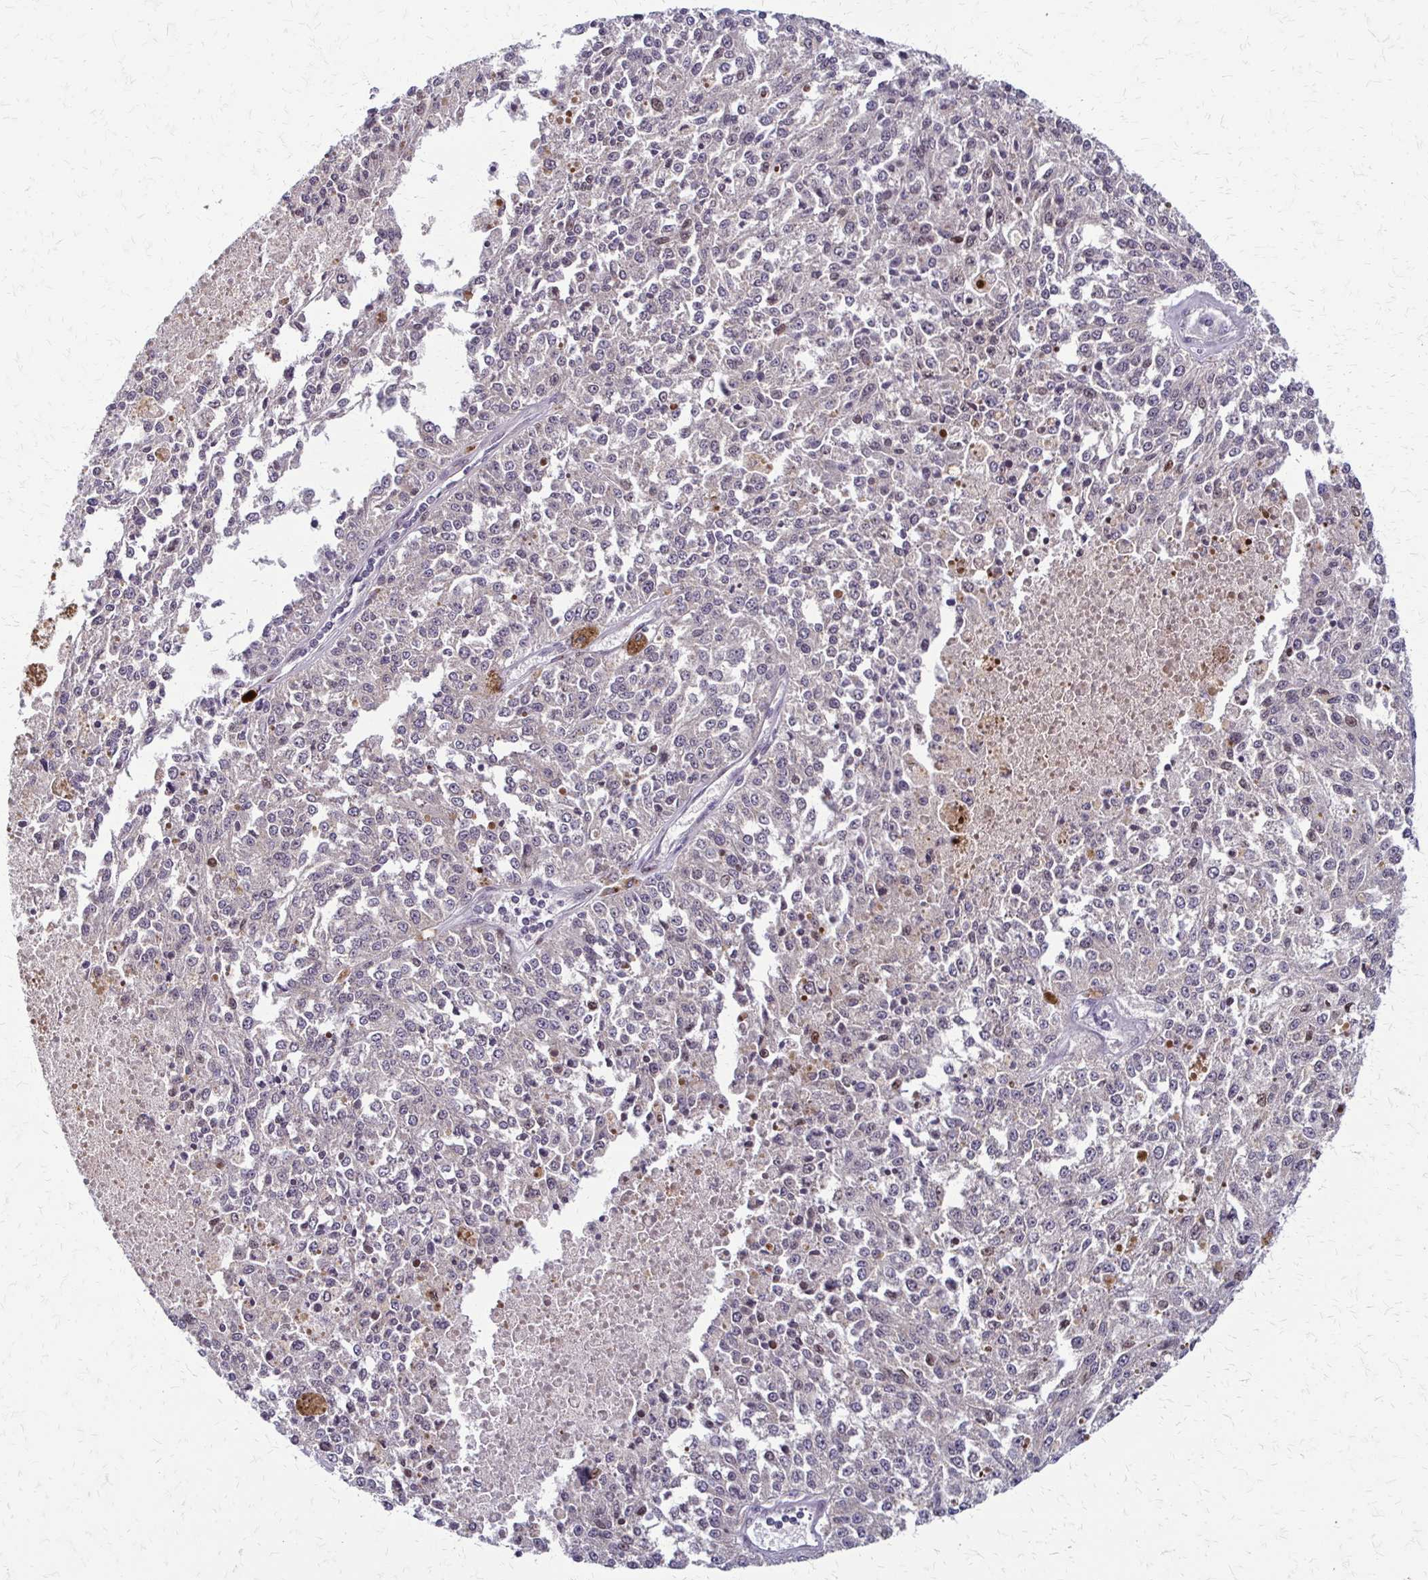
{"staining": {"intensity": "negative", "quantity": "none", "location": "none"}, "tissue": "melanoma", "cell_type": "Tumor cells", "image_type": "cancer", "snomed": [{"axis": "morphology", "description": "Malignant melanoma, Metastatic site"}, {"axis": "topography", "description": "Lymph node"}], "caption": "DAB immunohistochemical staining of melanoma exhibits no significant positivity in tumor cells. (DAB IHC visualized using brightfield microscopy, high magnification).", "gene": "TRIR", "patient": {"sex": "female", "age": 64}}